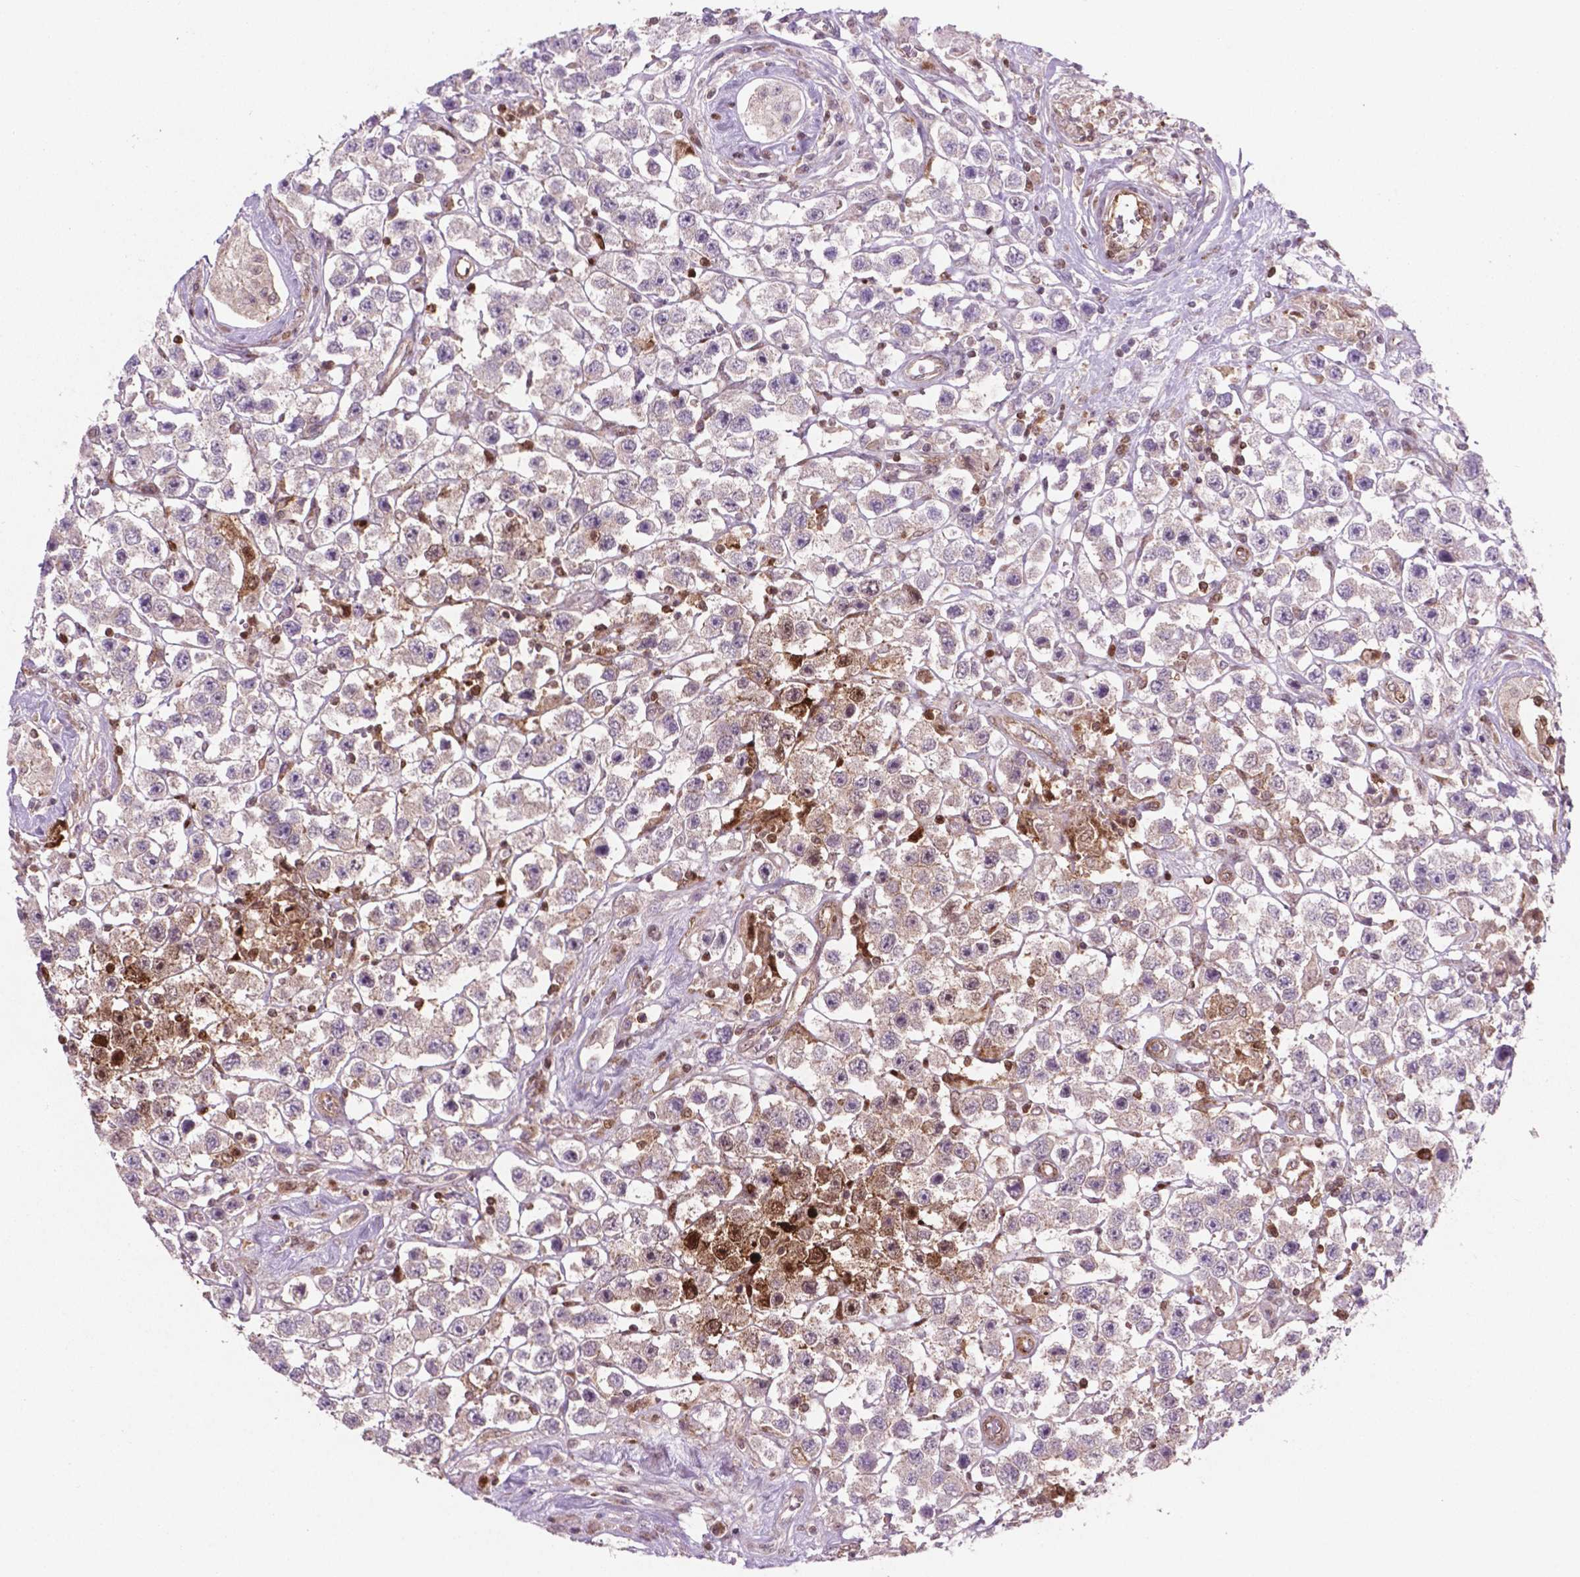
{"staining": {"intensity": "negative", "quantity": "none", "location": "none"}, "tissue": "testis cancer", "cell_type": "Tumor cells", "image_type": "cancer", "snomed": [{"axis": "morphology", "description": "Seminoma, NOS"}, {"axis": "topography", "description": "Testis"}], "caption": "Image shows no protein staining in tumor cells of seminoma (testis) tissue.", "gene": "LDHA", "patient": {"sex": "male", "age": 45}}